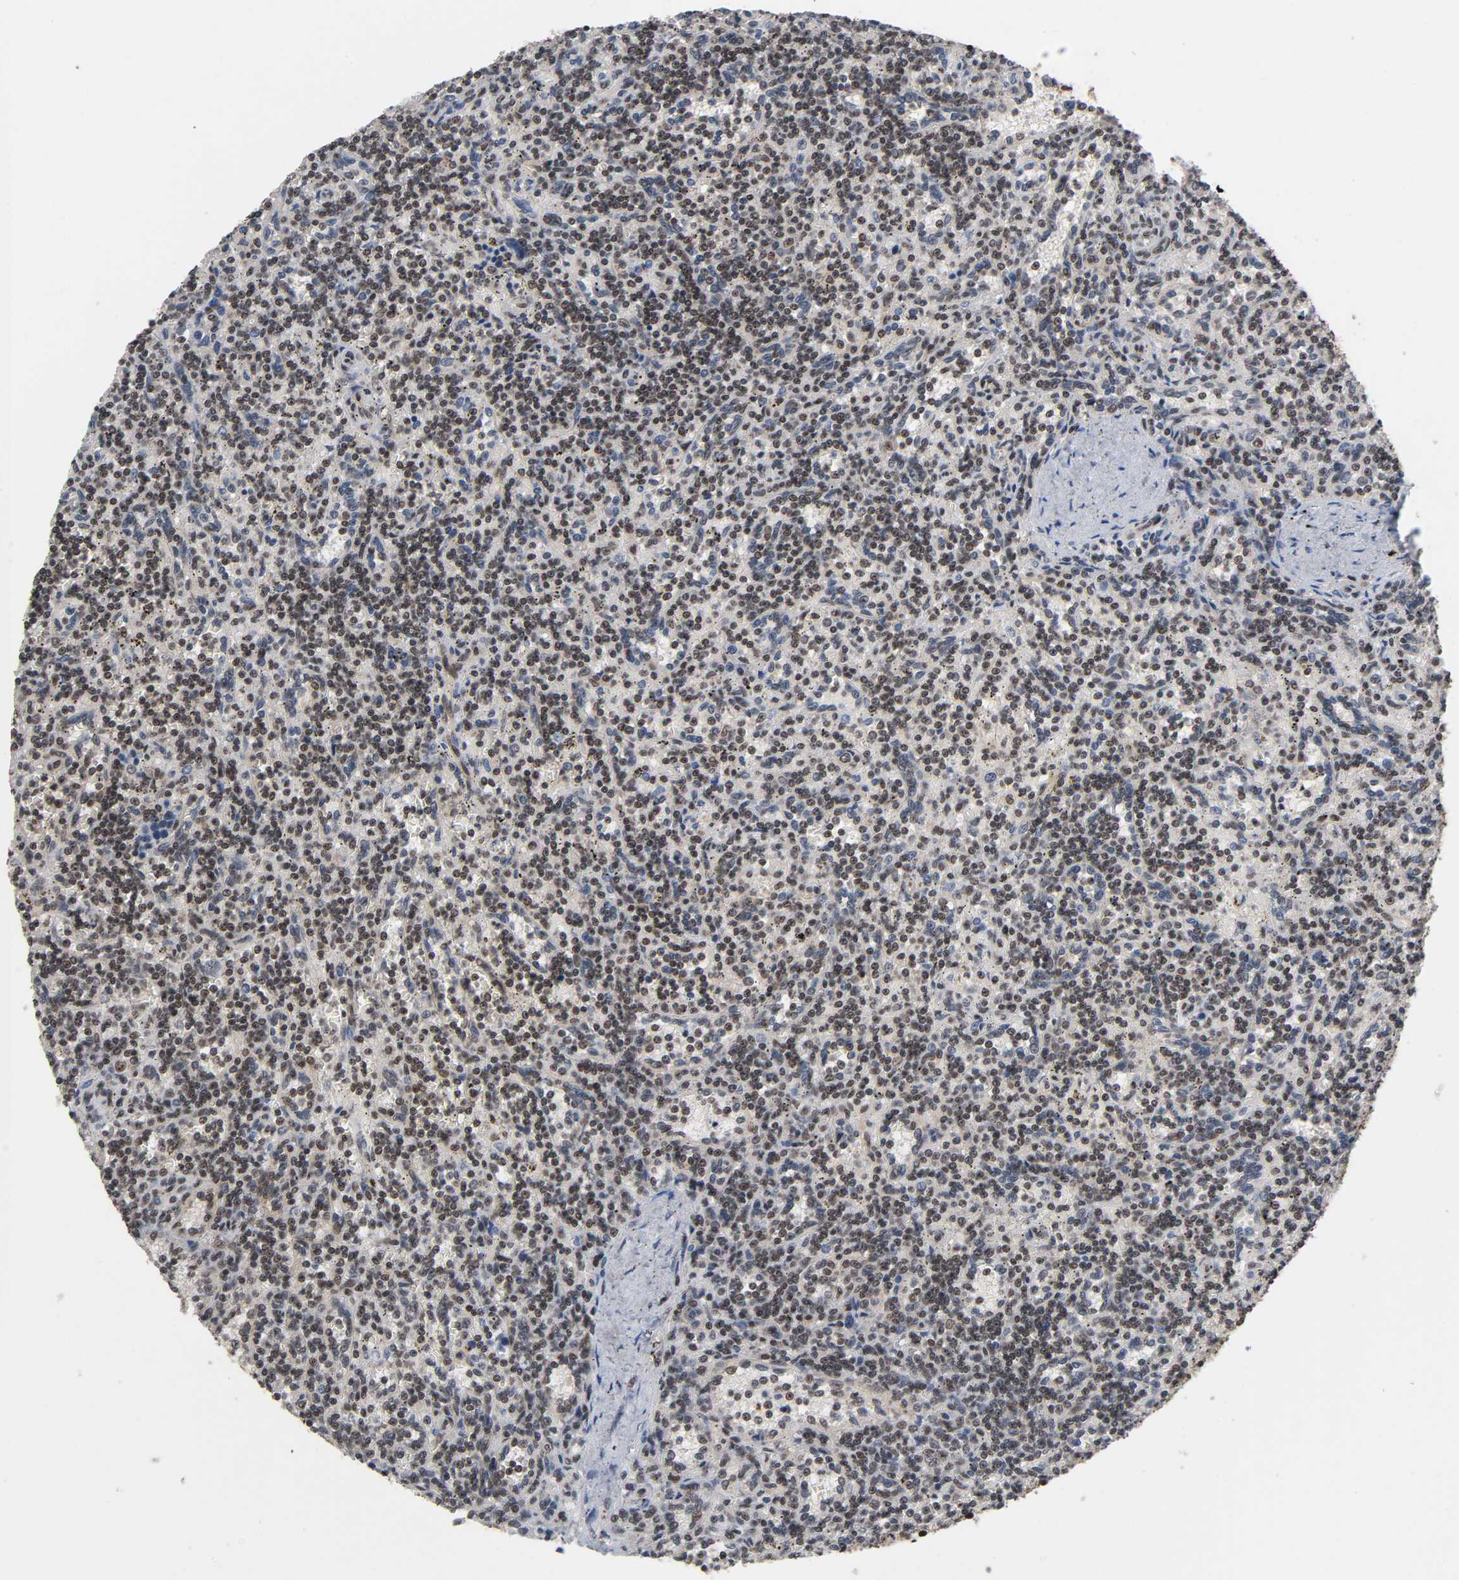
{"staining": {"intensity": "weak", "quantity": "25%-75%", "location": "cytoplasmic/membranous,nuclear"}, "tissue": "lymphoma", "cell_type": "Tumor cells", "image_type": "cancer", "snomed": [{"axis": "morphology", "description": "Malignant lymphoma, non-Hodgkin's type, Low grade"}, {"axis": "topography", "description": "Spleen"}], "caption": "Lymphoma tissue reveals weak cytoplasmic/membranous and nuclear expression in approximately 25%-75% of tumor cells, visualized by immunohistochemistry.", "gene": "ZNF384", "patient": {"sex": "male", "age": 73}}